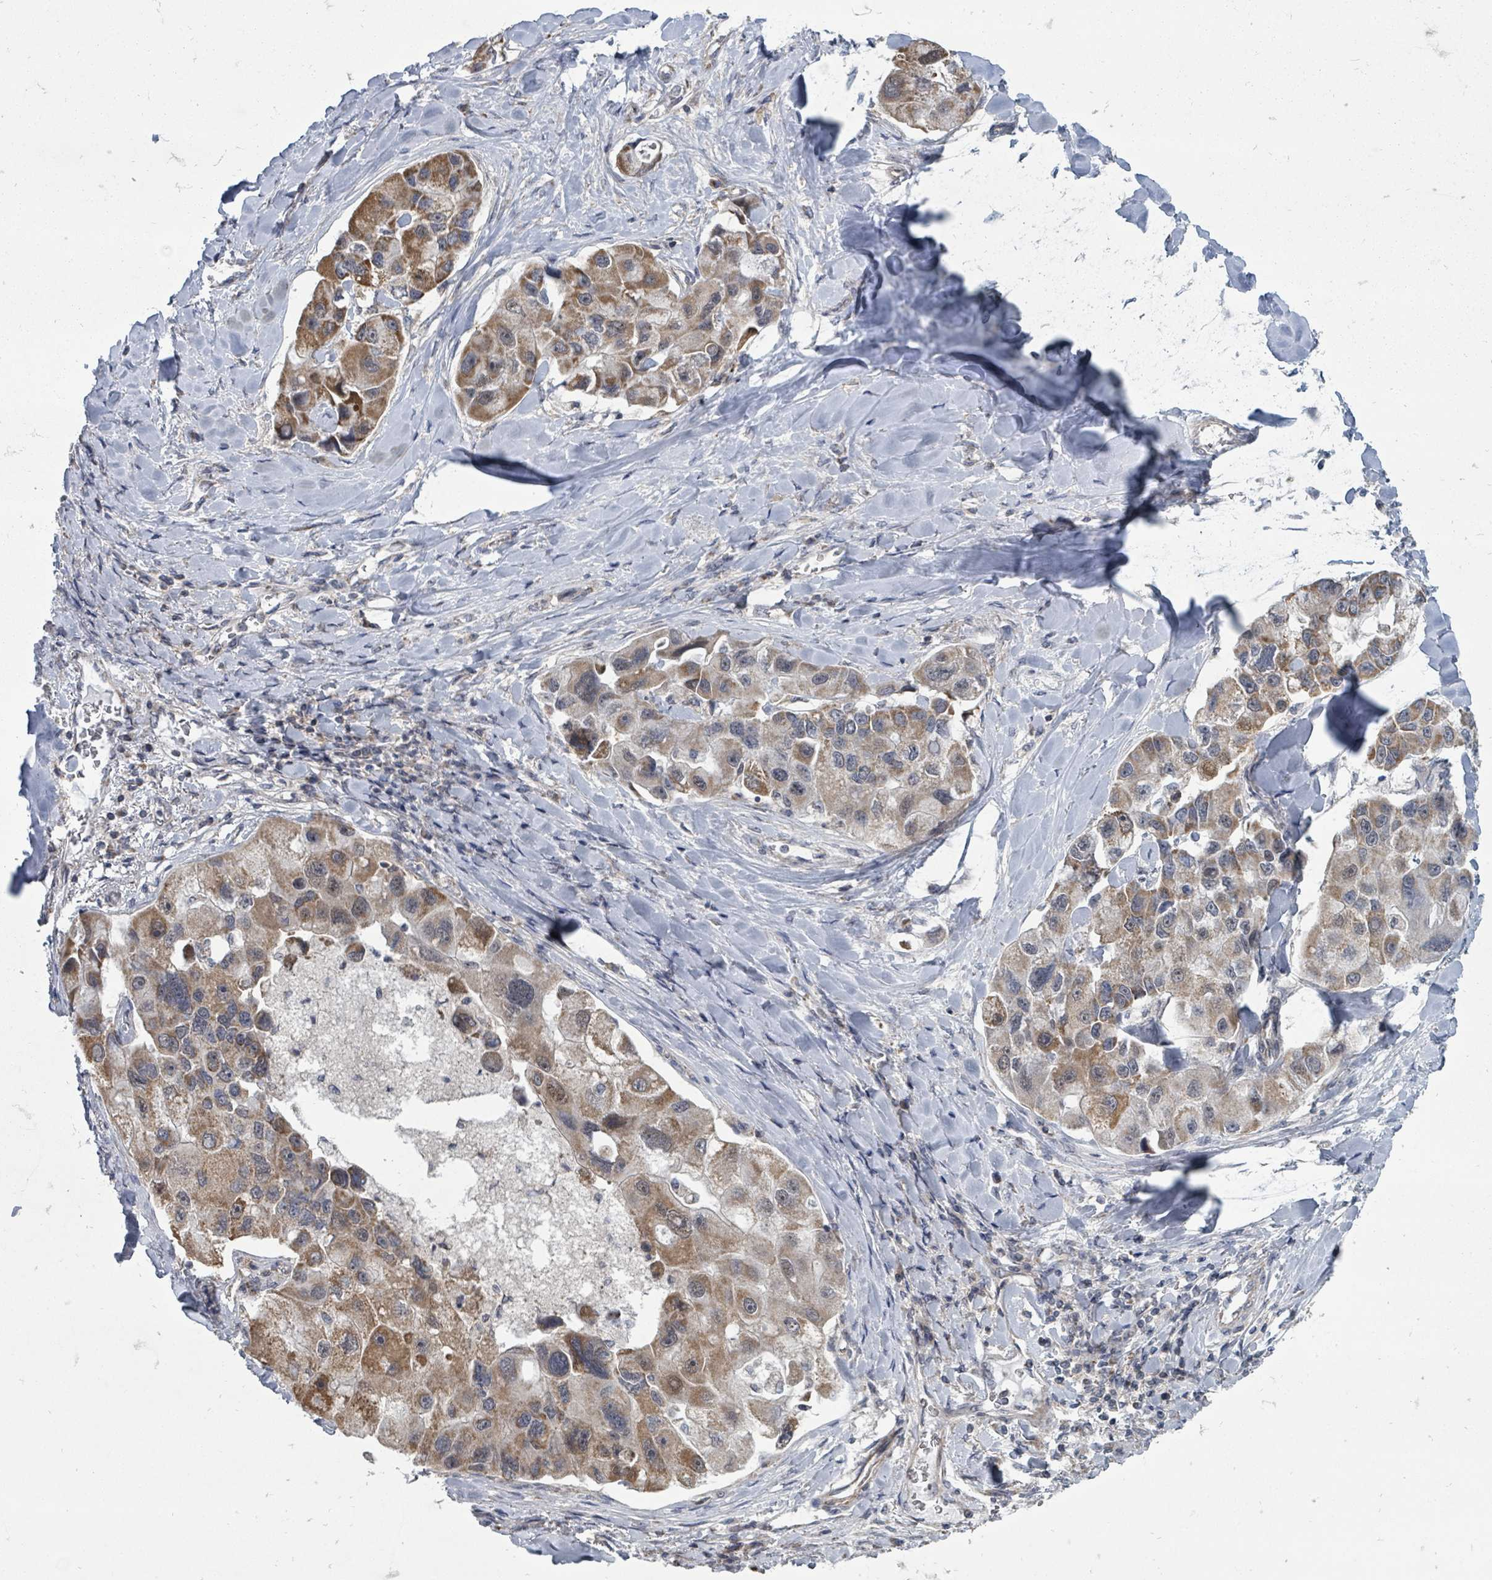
{"staining": {"intensity": "moderate", "quantity": ">75%", "location": "cytoplasmic/membranous"}, "tissue": "lung cancer", "cell_type": "Tumor cells", "image_type": "cancer", "snomed": [{"axis": "morphology", "description": "Adenocarcinoma, NOS"}, {"axis": "topography", "description": "Lung"}], "caption": "A brown stain highlights moderate cytoplasmic/membranous positivity of a protein in lung cancer tumor cells. (DAB (3,3'-diaminobenzidine) IHC, brown staining for protein, blue staining for nuclei).", "gene": "MAGOHB", "patient": {"sex": "female", "age": 54}}